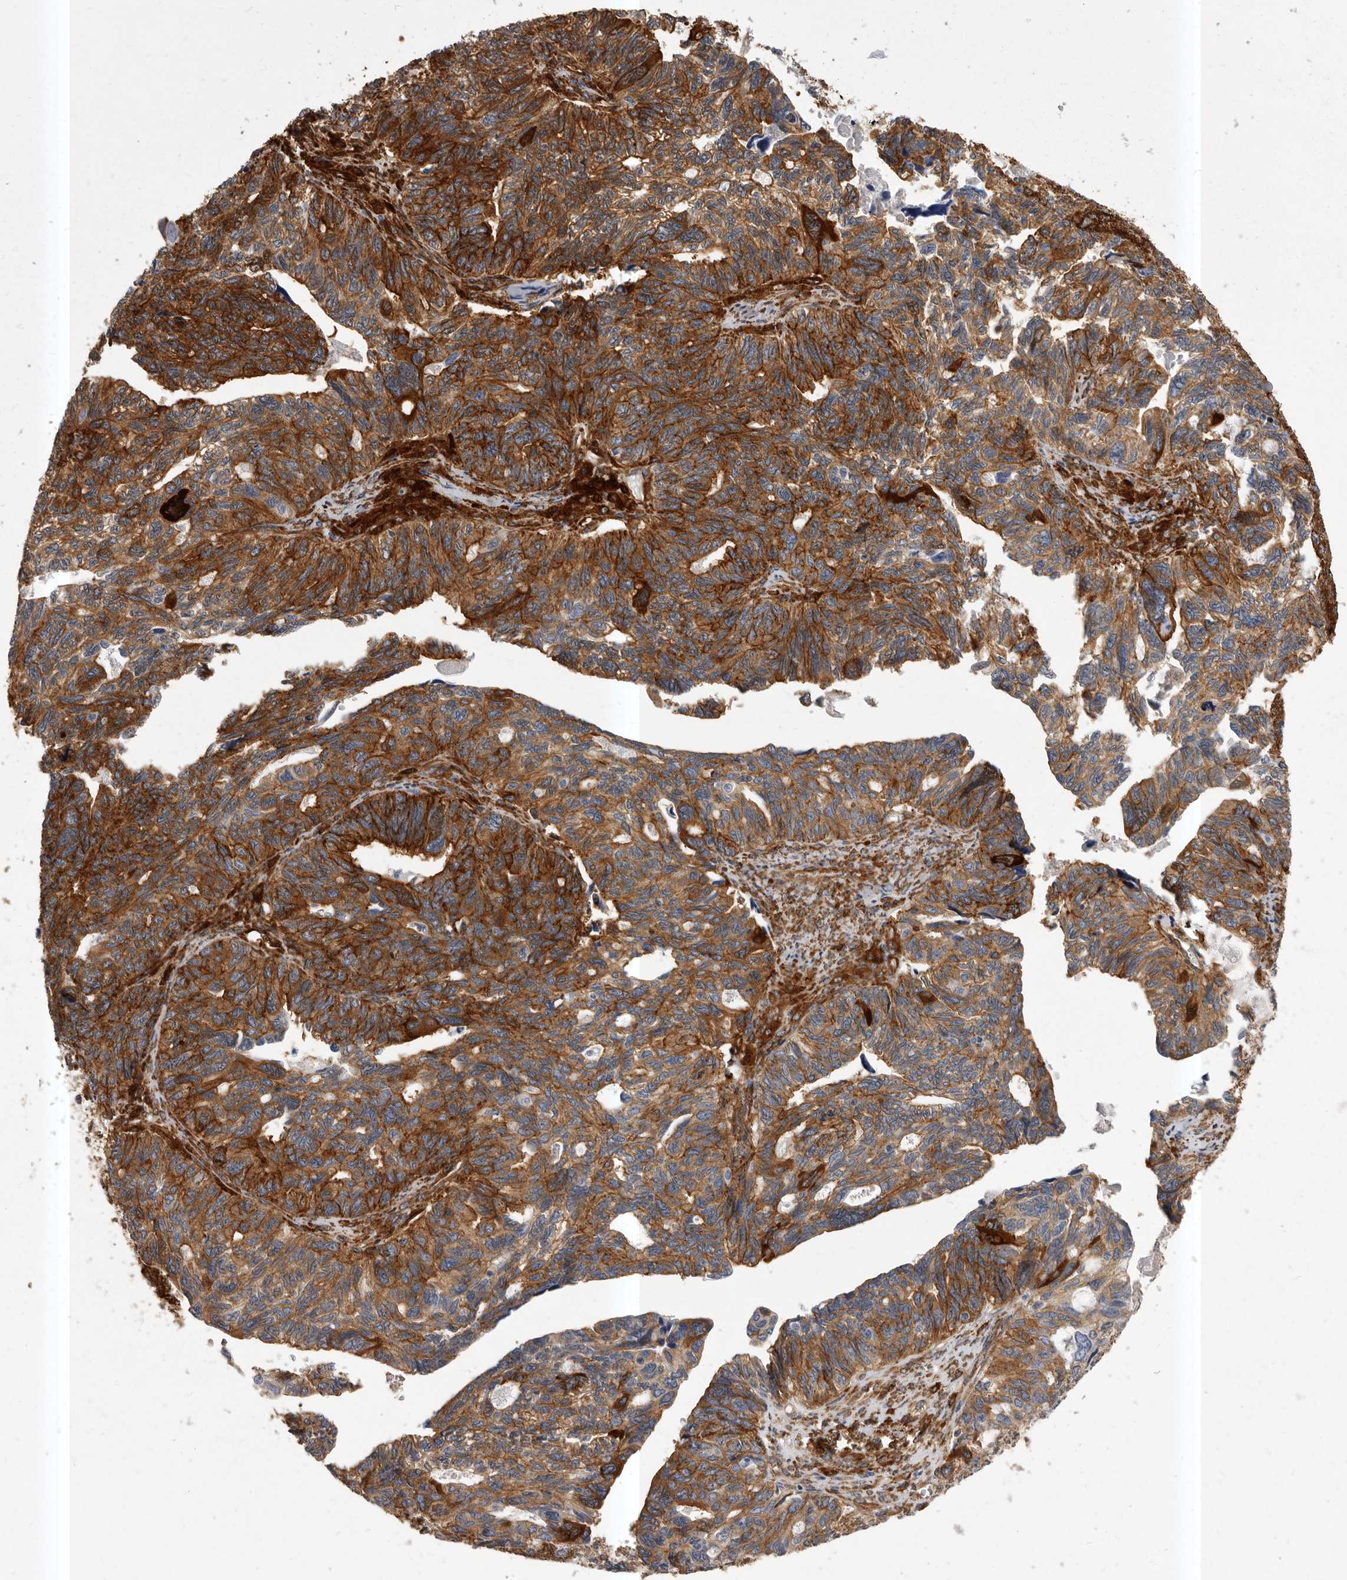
{"staining": {"intensity": "strong", "quantity": ">75%", "location": "cytoplasmic/membranous"}, "tissue": "ovarian cancer", "cell_type": "Tumor cells", "image_type": "cancer", "snomed": [{"axis": "morphology", "description": "Cystadenocarcinoma, serous, NOS"}, {"axis": "topography", "description": "Ovary"}], "caption": "The immunohistochemical stain shows strong cytoplasmic/membranous expression in tumor cells of serous cystadenocarcinoma (ovarian) tissue. (DAB (3,3'-diaminobenzidine) IHC with brightfield microscopy, high magnification).", "gene": "ENAH", "patient": {"sex": "female", "age": 79}}